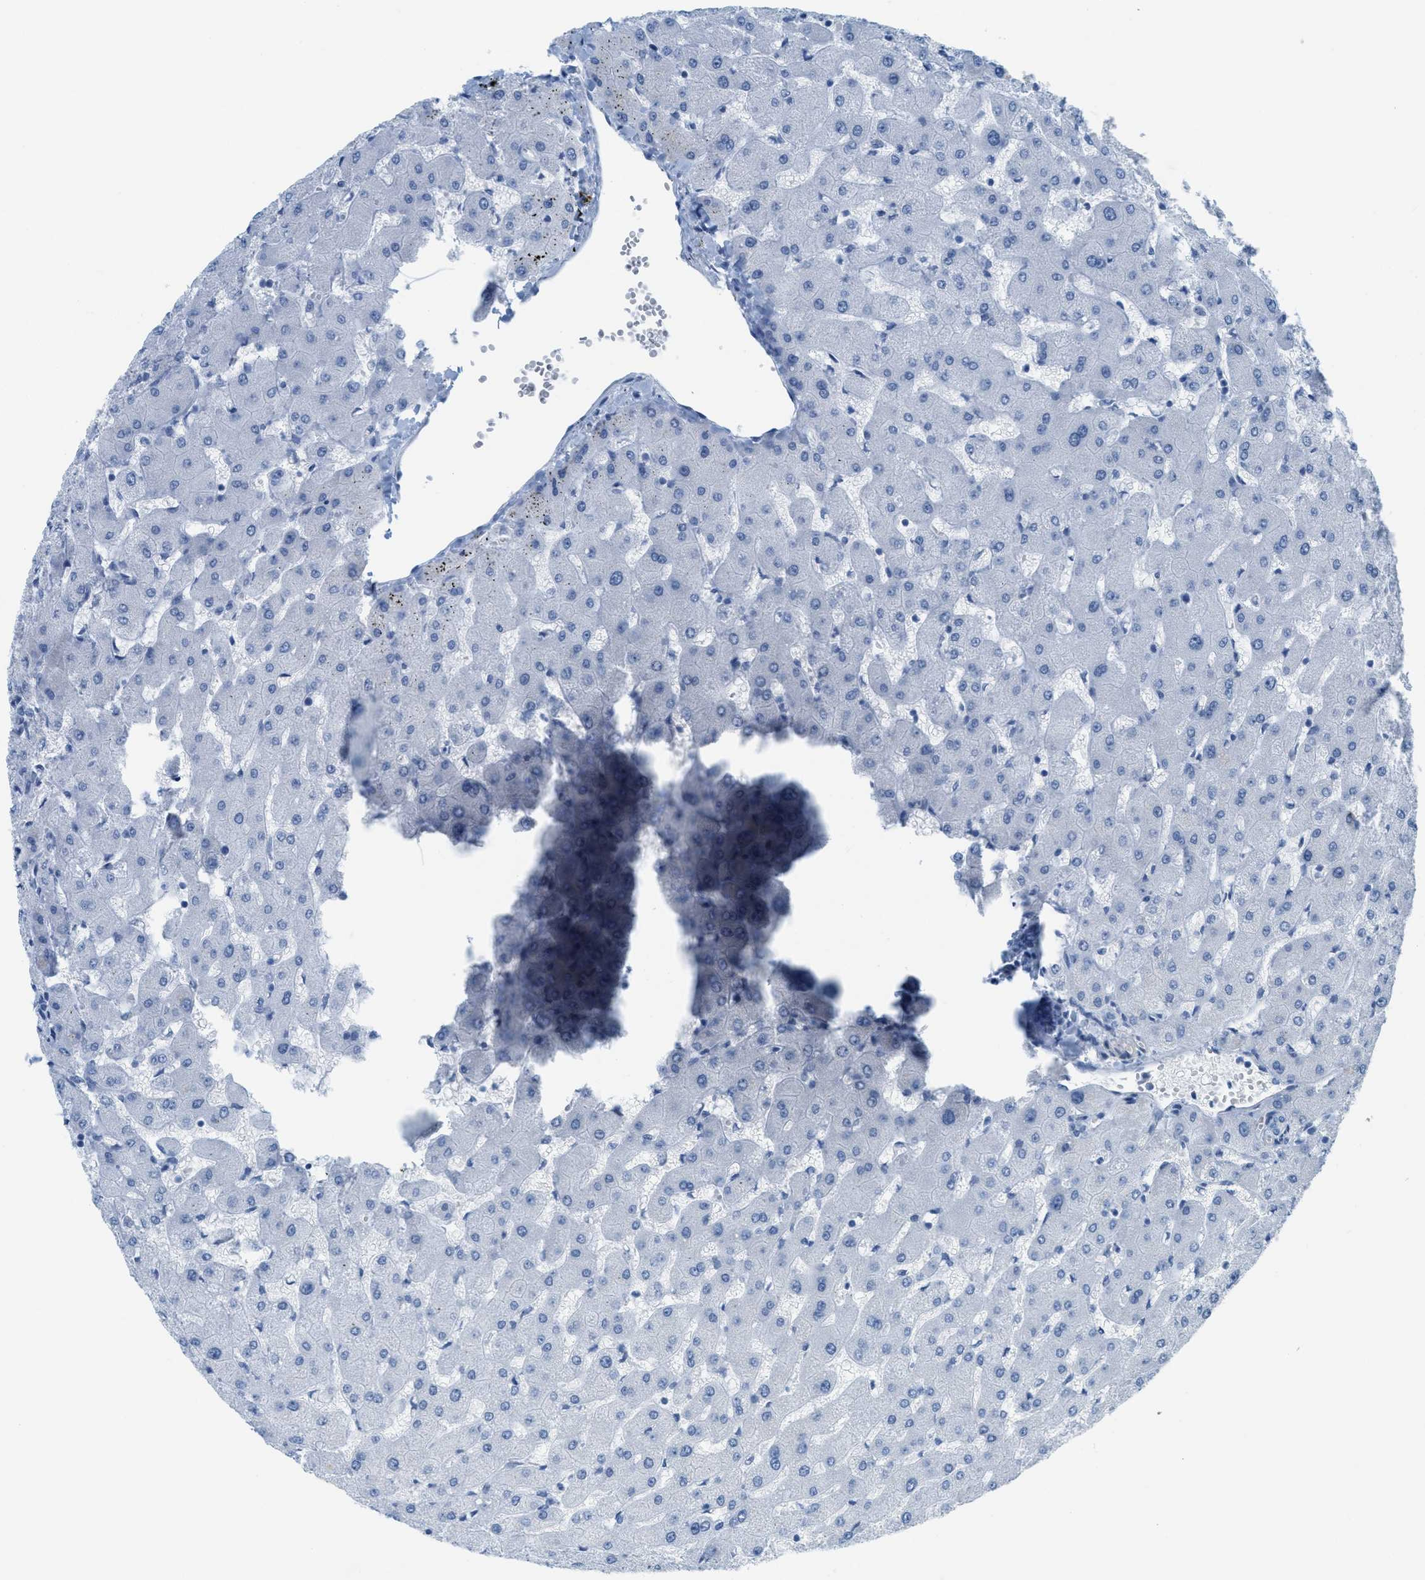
{"staining": {"intensity": "negative", "quantity": "none", "location": "none"}, "tissue": "liver", "cell_type": "Cholangiocytes", "image_type": "normal", "snomed": [{"axis": "morphology", "description": "Normal tissue, NOS"}, {"axis": "topography", "description": "Liver"}], "caption": "High magnification brightfield microscopy of unremarkable liver stained with DAB (brown) and counterstained with hematoxylin (blue): cholangiocytes show no significant positivity.", "gene": "SLC12A1", "patient": {"sex": "female", "age": 63}}